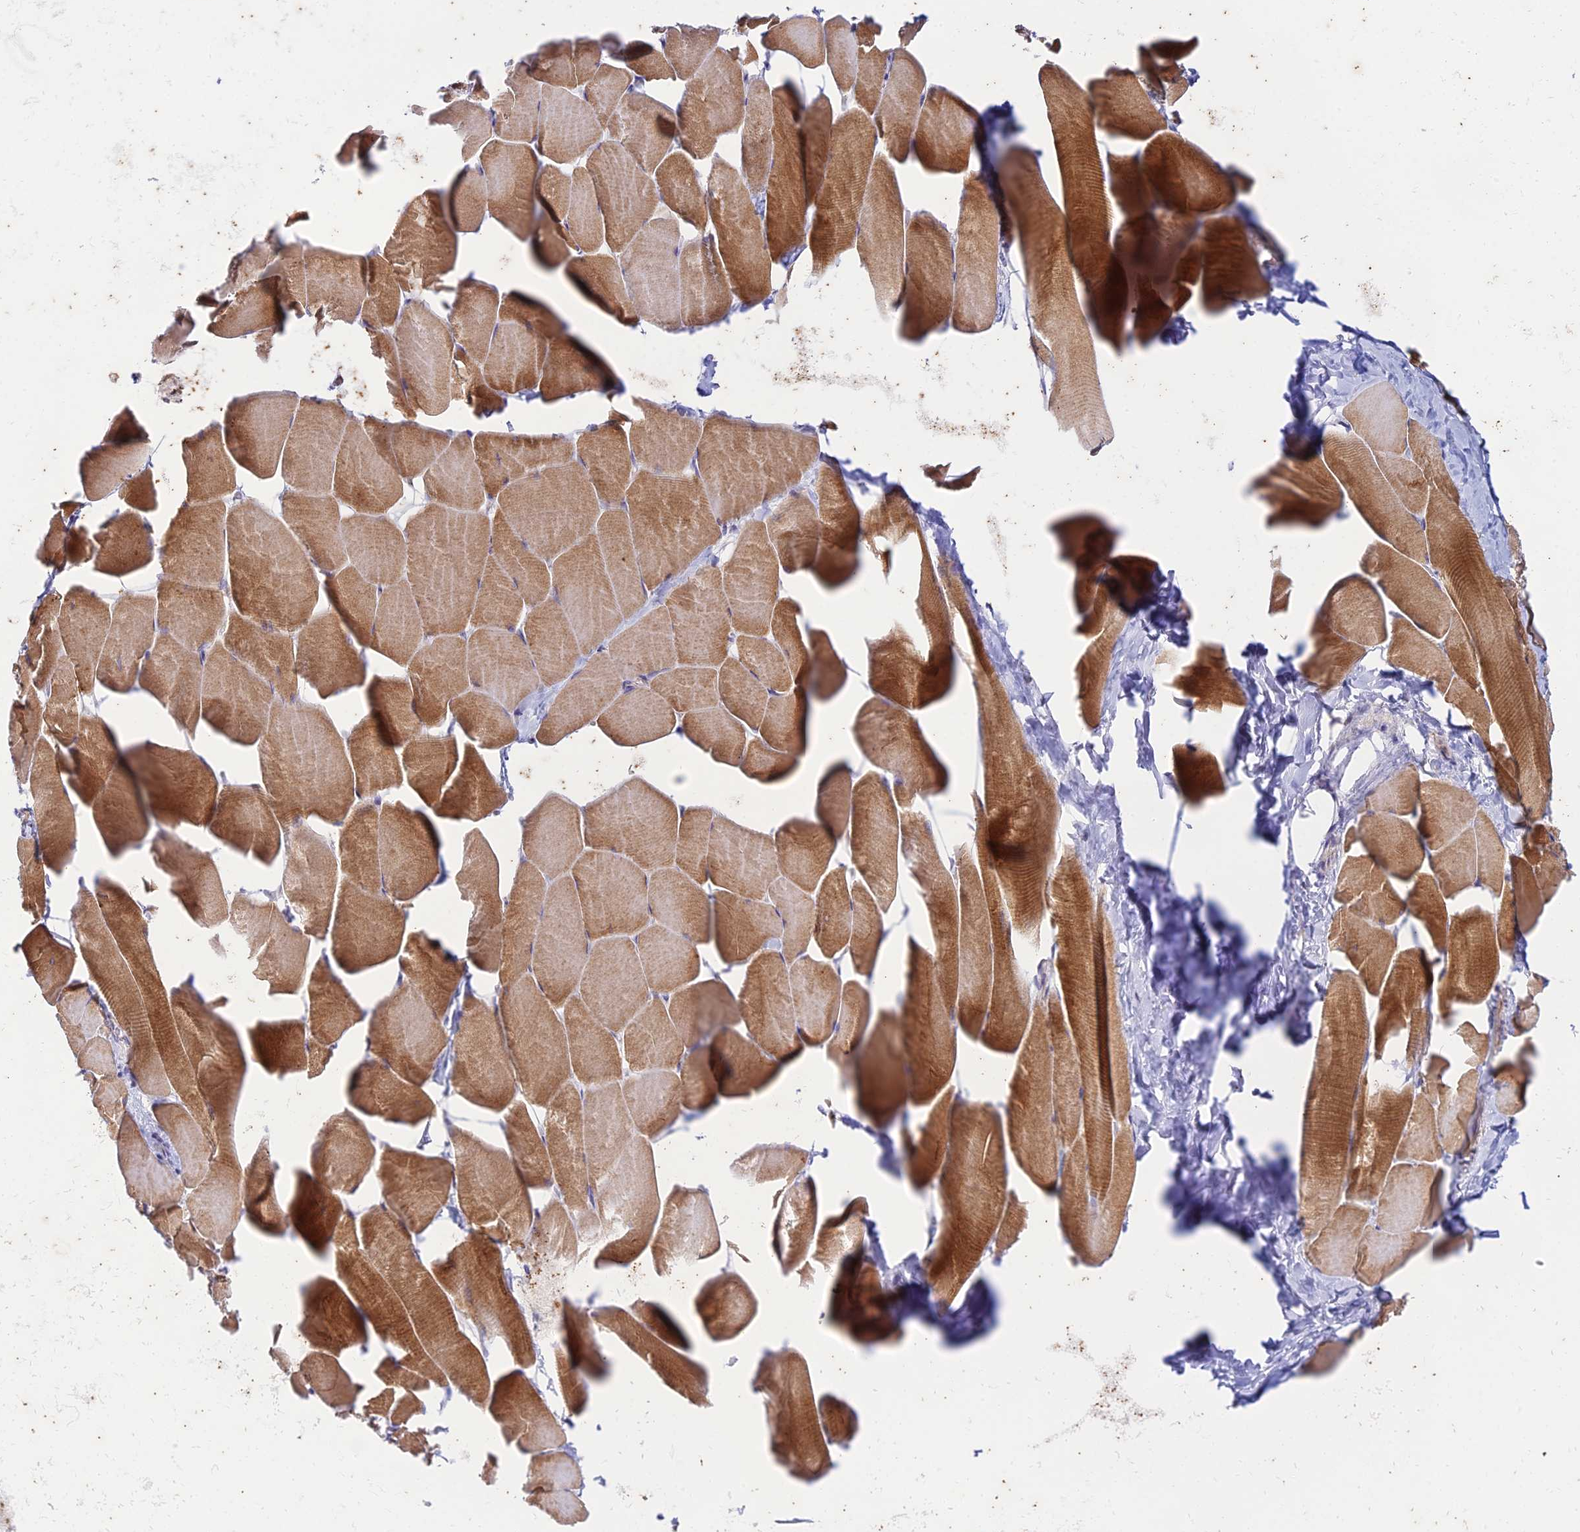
{"staining": {"intensity": "strong", "quantity": "25%-75%", "location": "cytoplasmic/membranous"}, "tissue": "skeletal muscle", "cell_type": "Myocytes", "image_type": "normal", "snomed": [{"axis": "morphology", "description": "Normal tissue, NOS"}, {"axis": "topography", "description": "Skeletal muscle"}], "caption": "Immunohistochemistry of unremarkable skeletal muscle displays high levels of strong cytoplasmic/membranous staining in approximately 25%-75% of myocytes. (Brightfield microscopy of DAB IHC at high magnification).", "gene": "PTCD2", "patient": {"sex": "male", "age": 25}}